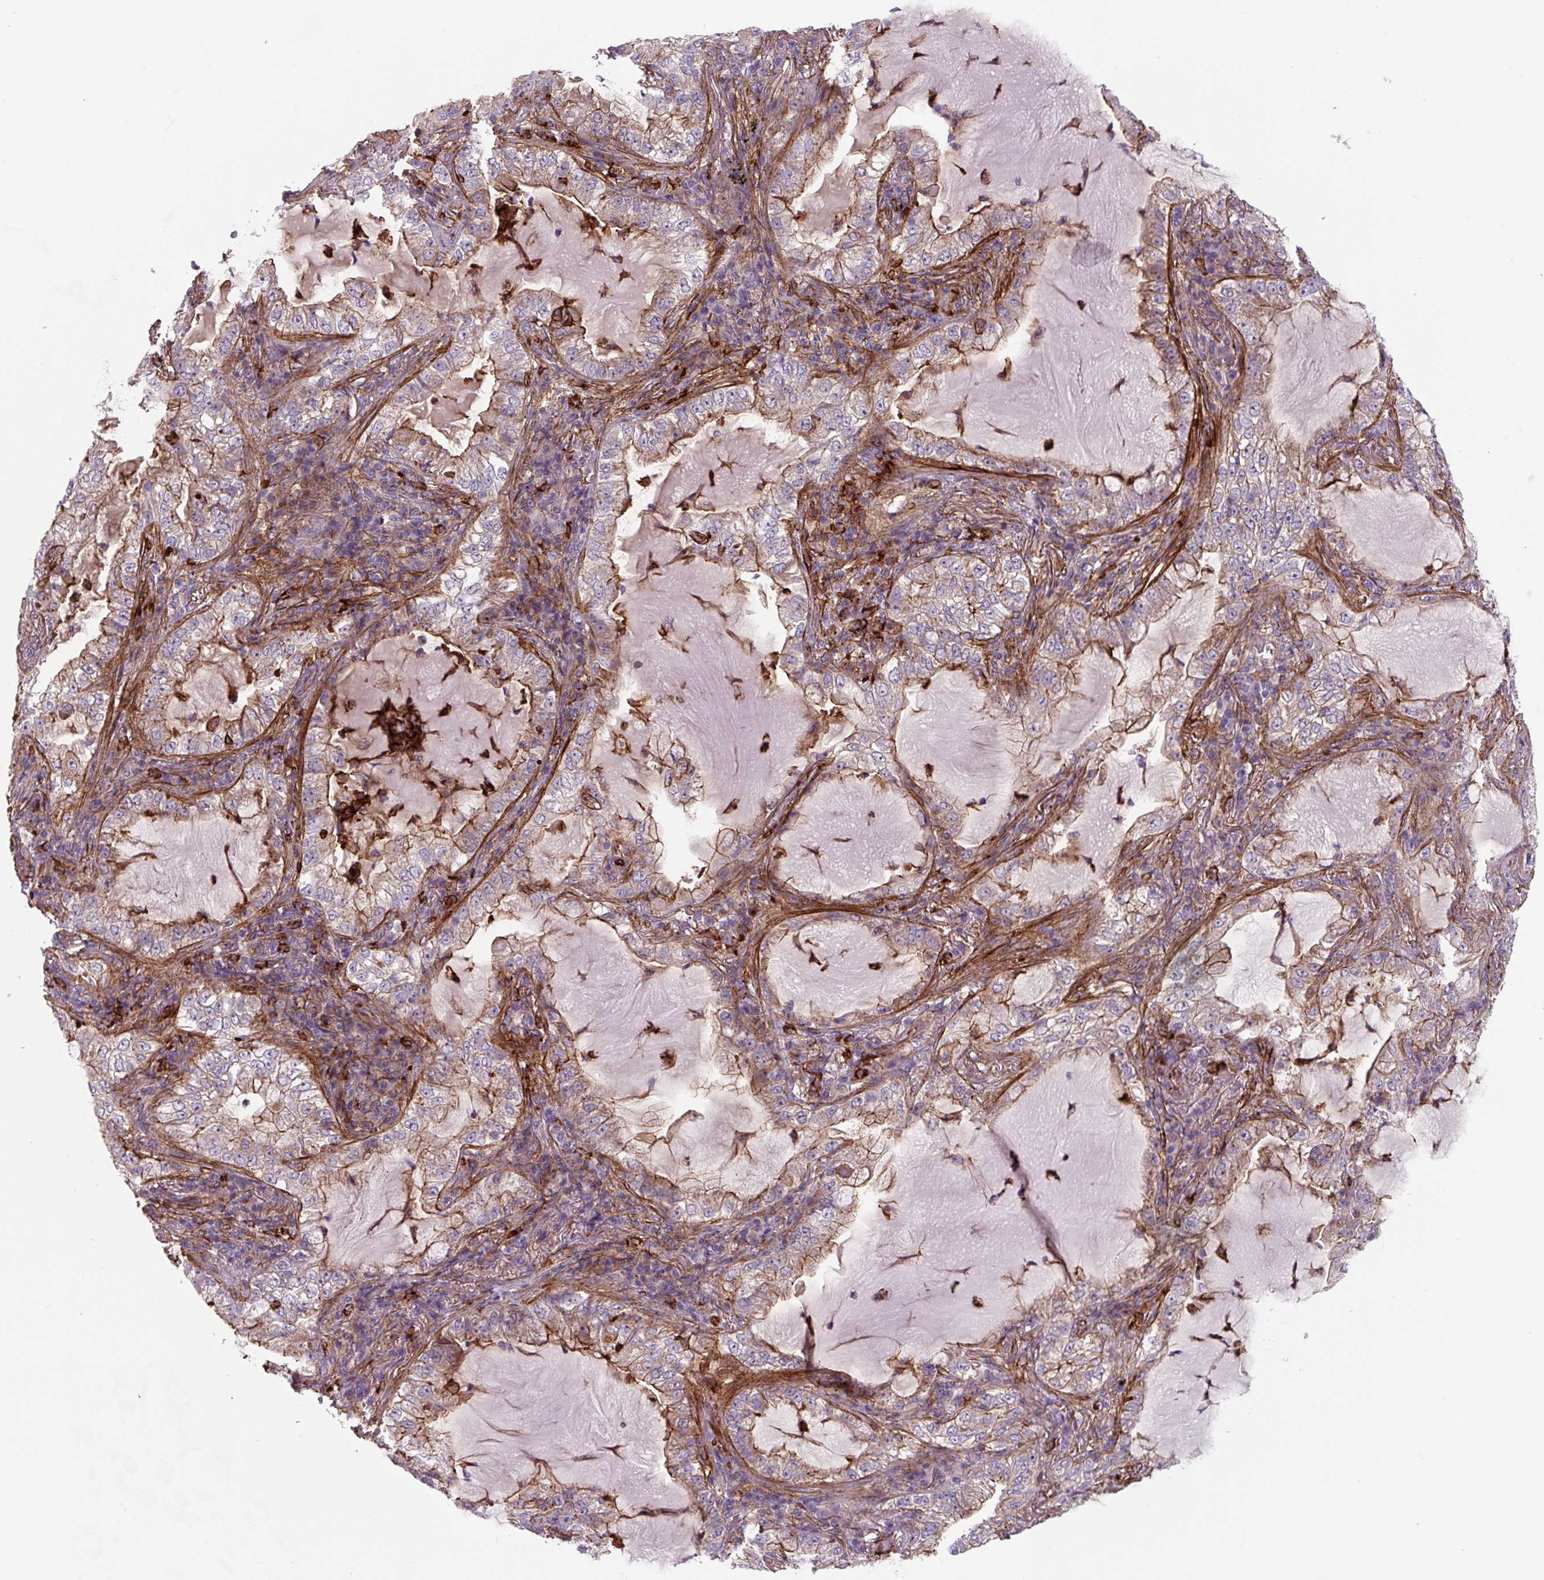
{"staining": {"intensity": "weak", "quantity": "25%-75%", "location": "cytoplasmic/membranous"}, "tissue": "lung cancer", "cell_type": "Tumor cells", "image_type": "cancer", "snomed": [{"axis": "morphology", "description": "Adenocarcinoma, NOS"}, {"axis": "topography", "description": "Lung"}], "caption": "Immunohistochemistry (IHC) of human adenocarcinoma (lung) shows low levels of weak cytoplasmic/membranous staining in approximately 25%-75% of tumor cells.", "gene": "DHFR2", "patient": {"sex": "female", "age": 73}}